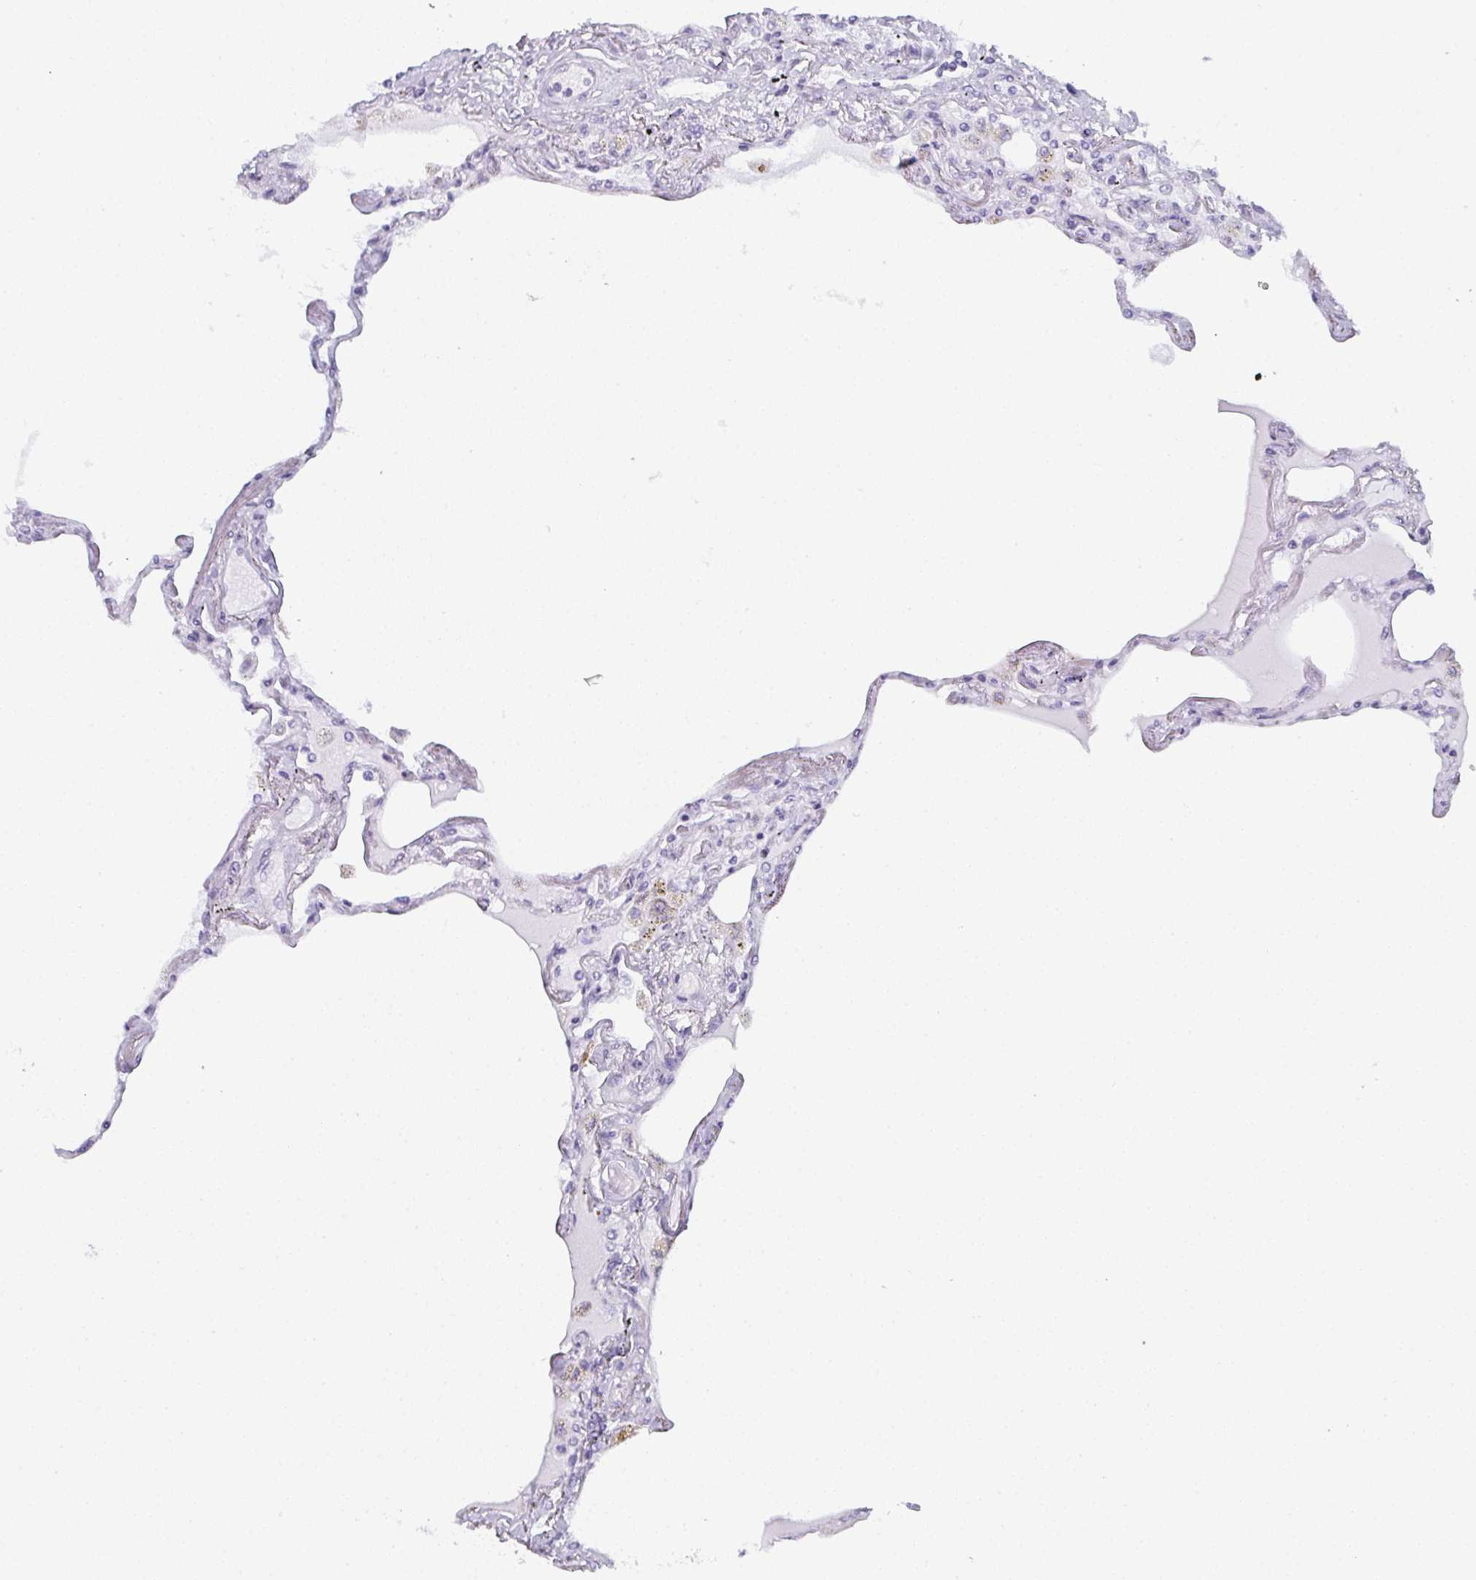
{"staining": {"intensity": "negative", "quantity": "none", "location": "none"}, "tissue": "lung", "cell_type": "Alveolar cells", "image_type": "normal", "snomed": [{"axis": "morphology", "description": "Normal tissue, NOS"}, {"axis": "morphology", "description": "Adenocarcinoma, NOS"}, {"axis": "topography", "description": "Cartilage tissue"}, {"axis": "topography", "description": "Lung"}], "caption": "Micrograph shows no protein positivity in alveolar cells of normal lung. (DAB (3,3'-diaminobenzidine) immunohistochemistry (IHC) visualized using brightfield microscopy, high magnification).", "gene": "PYCR3", "patient": {"sex": "female", "age": 67}}